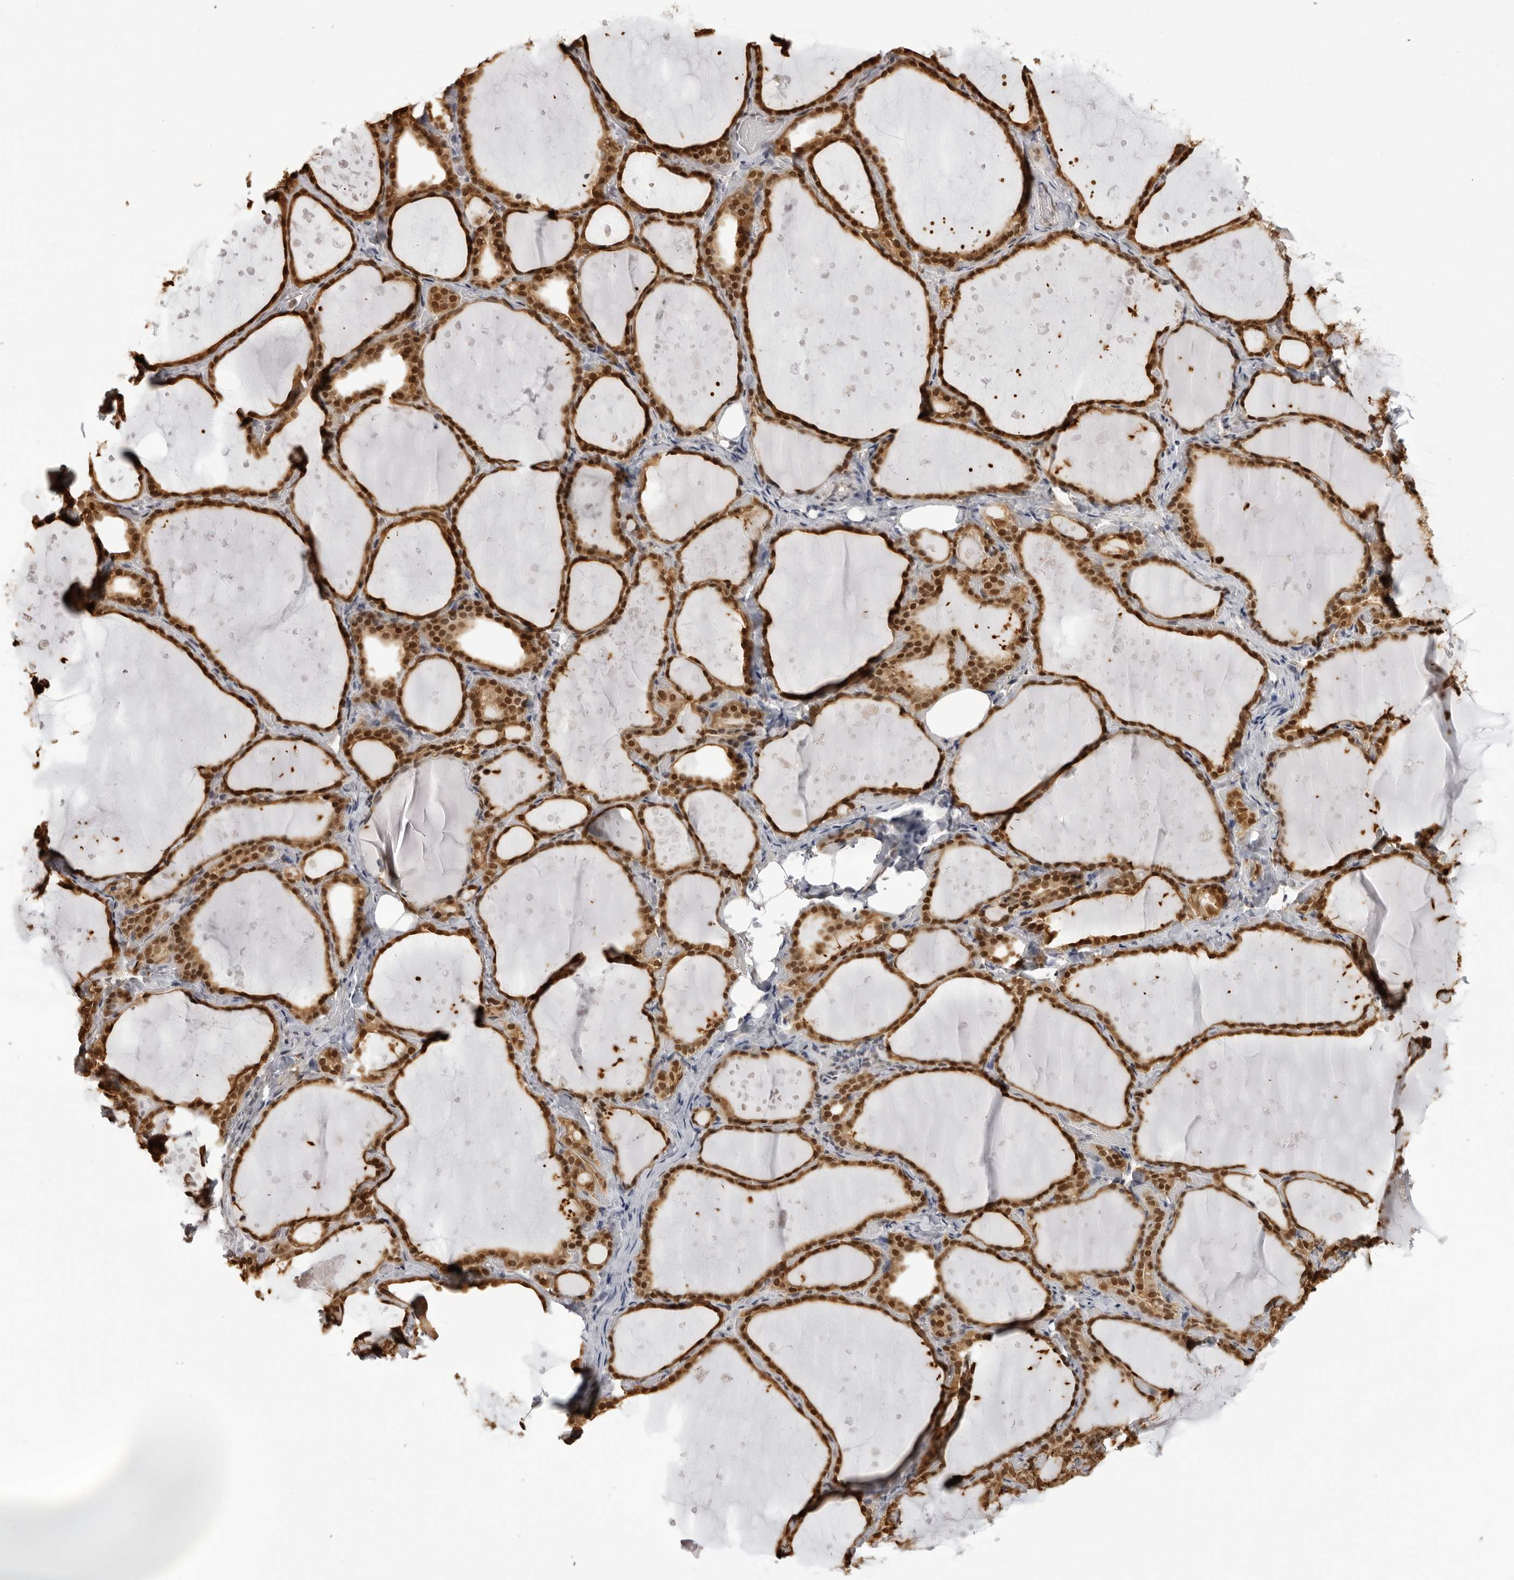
{"staining": {"intensity": "strong", "quantity": ">75%", "location": "cytoplasmic/membranous,nuclear"}, "tissue": "thyroid gland", "cell_type": "Glandular cells", "image_type": "normal", "snomed": [{"axis": "morphology", "description": "Normal tissue, NOS"}, {"axis": "topography", "description": "Thyroid gland"}], "caption": "Strong cytoplasmic/membranous,nuclear protein positivity is appreciated in approximately >75% of glandular cells in thyroid gland.", "gene": "HSPA4", "patient": {"sex": "female", "age": 44}}